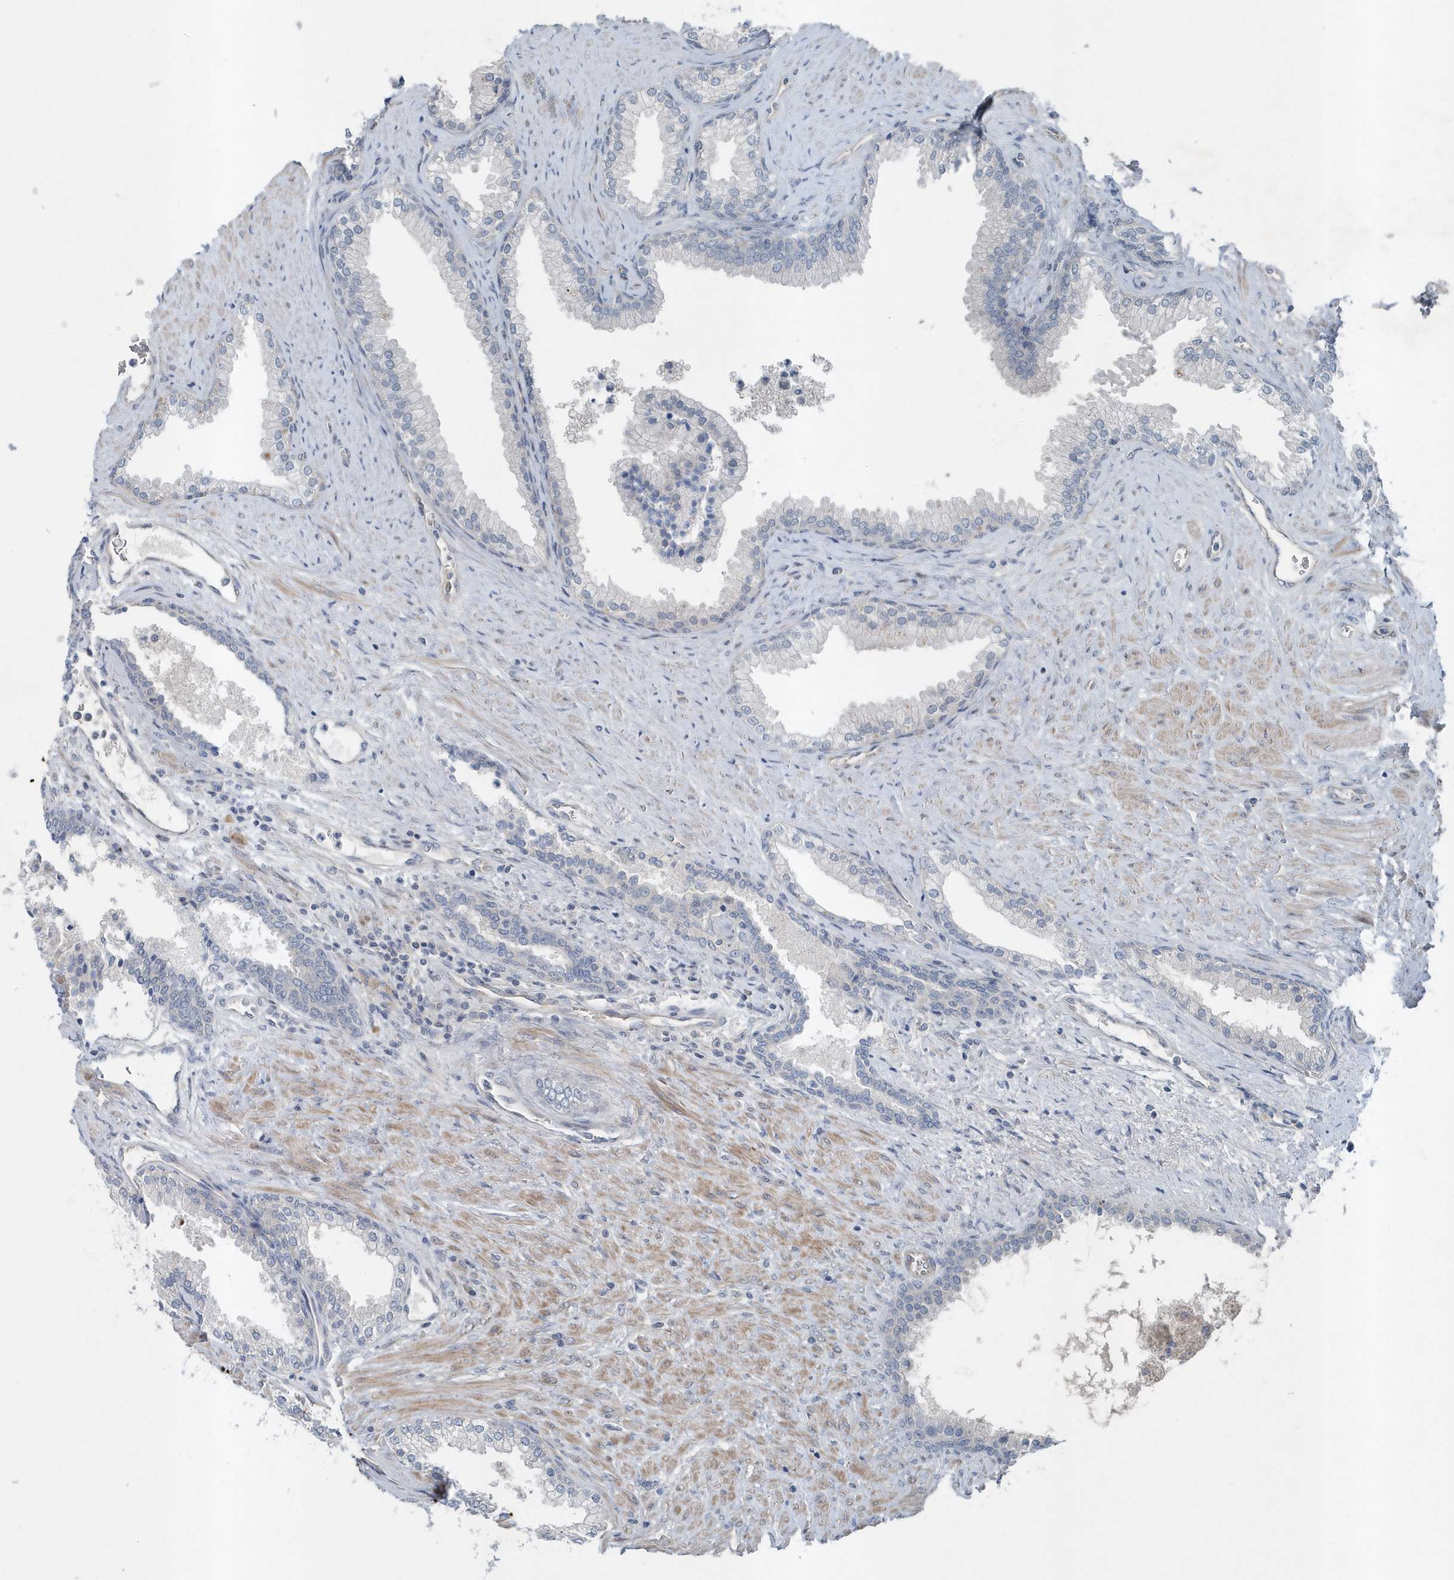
{"staining": {"intensity": "negative", "quantity": "none", "location": "none"}, "tissue": "prostate", "cell_type": "Glandular cells", "image_type": "normal", "snomed": [{"axis": "morphology", "description": "Normal tissue, NOS"}, {"axis": "topography", "description": "Prostate"}], "caption": "This image is of normal prostate stained with immunohistochemistry to label a protein in brown with the nuclei are counter-stained blue. There is no positivity in glandular cells. The staining is performed using DAB (3,3'-diaminobenzidine) brown chromogen with nuclei counter-stained in using hematoxylin.", "gene": "MCC", "patient": {"sex": "male", "age": 76}}